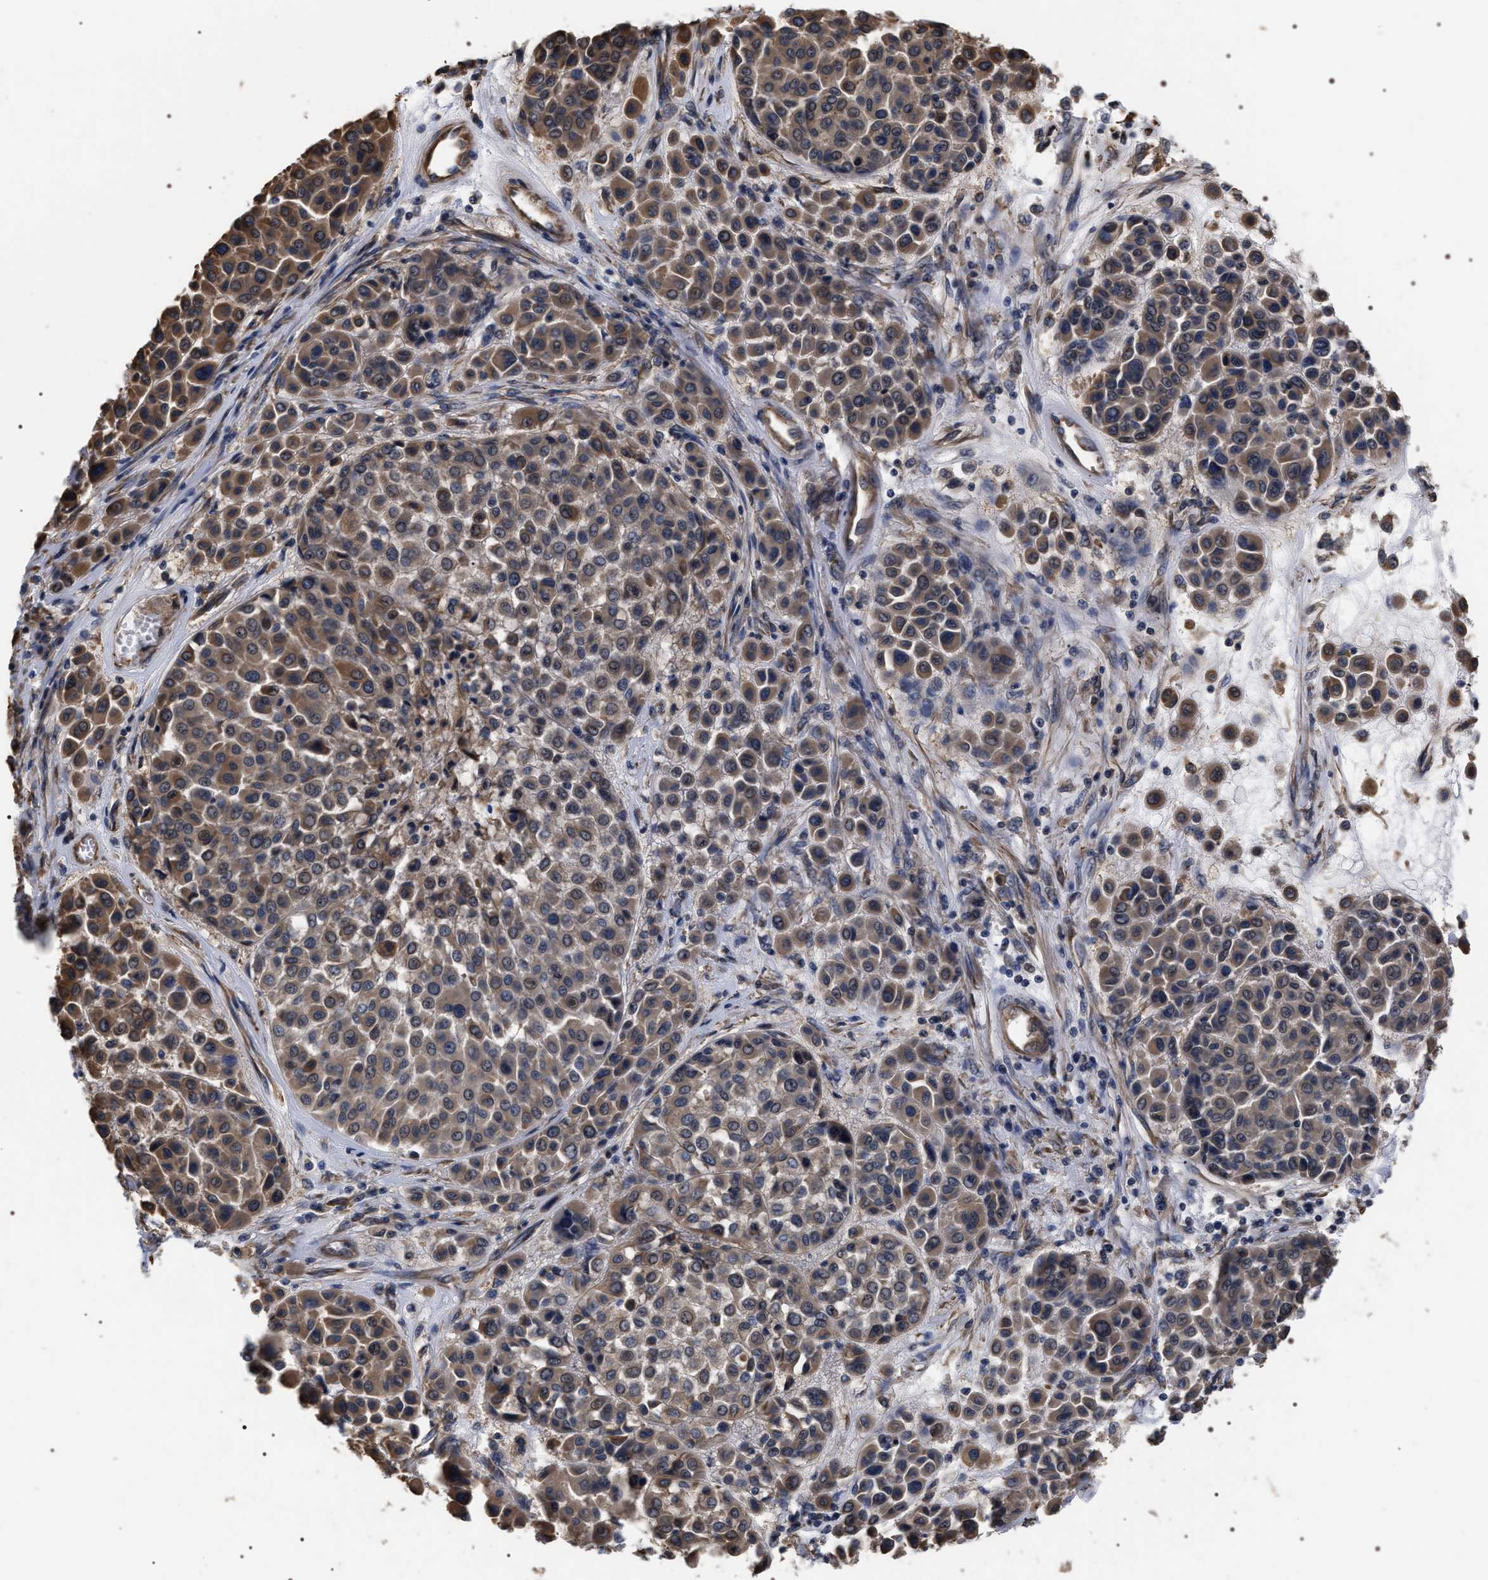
{"staining": {"intensity": "weak", "quantity": ">75%", "location": "cytoplasmic/membranous"}, "tissue": "melanoma", "cell_type": "Tumor cells", "image_type": "cancer", "snomed": [{"axis": "morphology", "description": "Malignant melanoma, Metastatic site"}, {"axis": "topography", "description": "Soft tissue"}], "caption": "Immunohistochemistry (IHC) of malignant melanoma (metastatic site) reveals low levels of weak cytoplasmic/membranous staining in about >75% of tumor cells. (IHC, brightfield microscopy, high magnification).", "gene": "TSPAN33", "patient": {"sex": "male", "age": 41}}